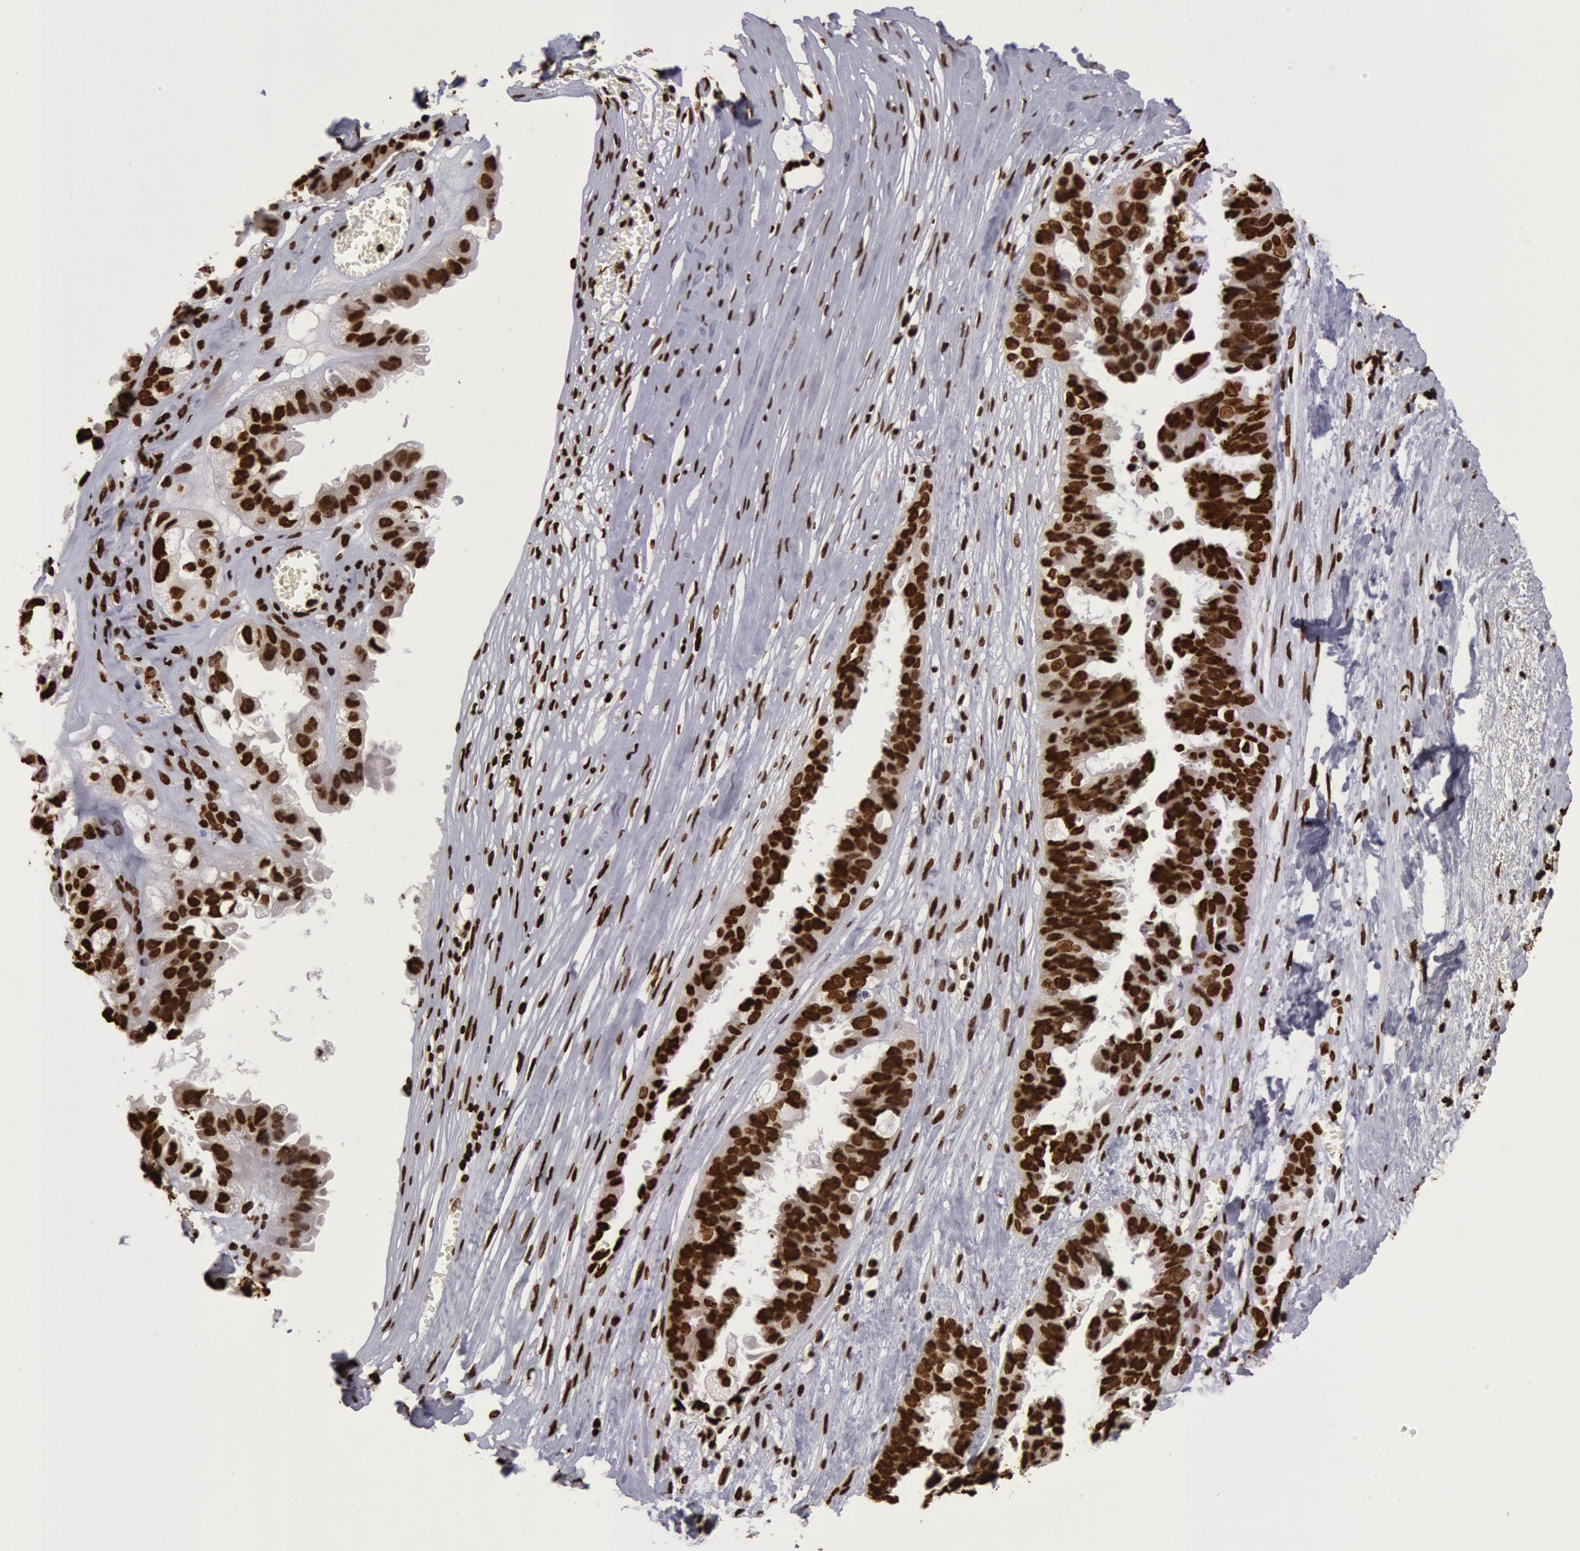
{"staining": {"intensity": "strong", "quantity": ">75%", "location": "nuclear"}, "tissue": "ovarian cancer", "cell_type": "Tumor cells", "image_type": "cancer", "snomed": [{"axis": "morphology", "description": "Carcinoma, endometroid"}, {"axis": "topography", "description": "Ovary"}], "caption": "Tumor cells exhibit strong nuclear staining in about >75% of cells in ovarian cancer (endometroid carcinoma). Using DAB (brown) and hematoxylin (blue) stains, captured at high magnification using brightfield microscopy.", "gene": "H3-4", "patient": {"sex": "female", "age": 85}}